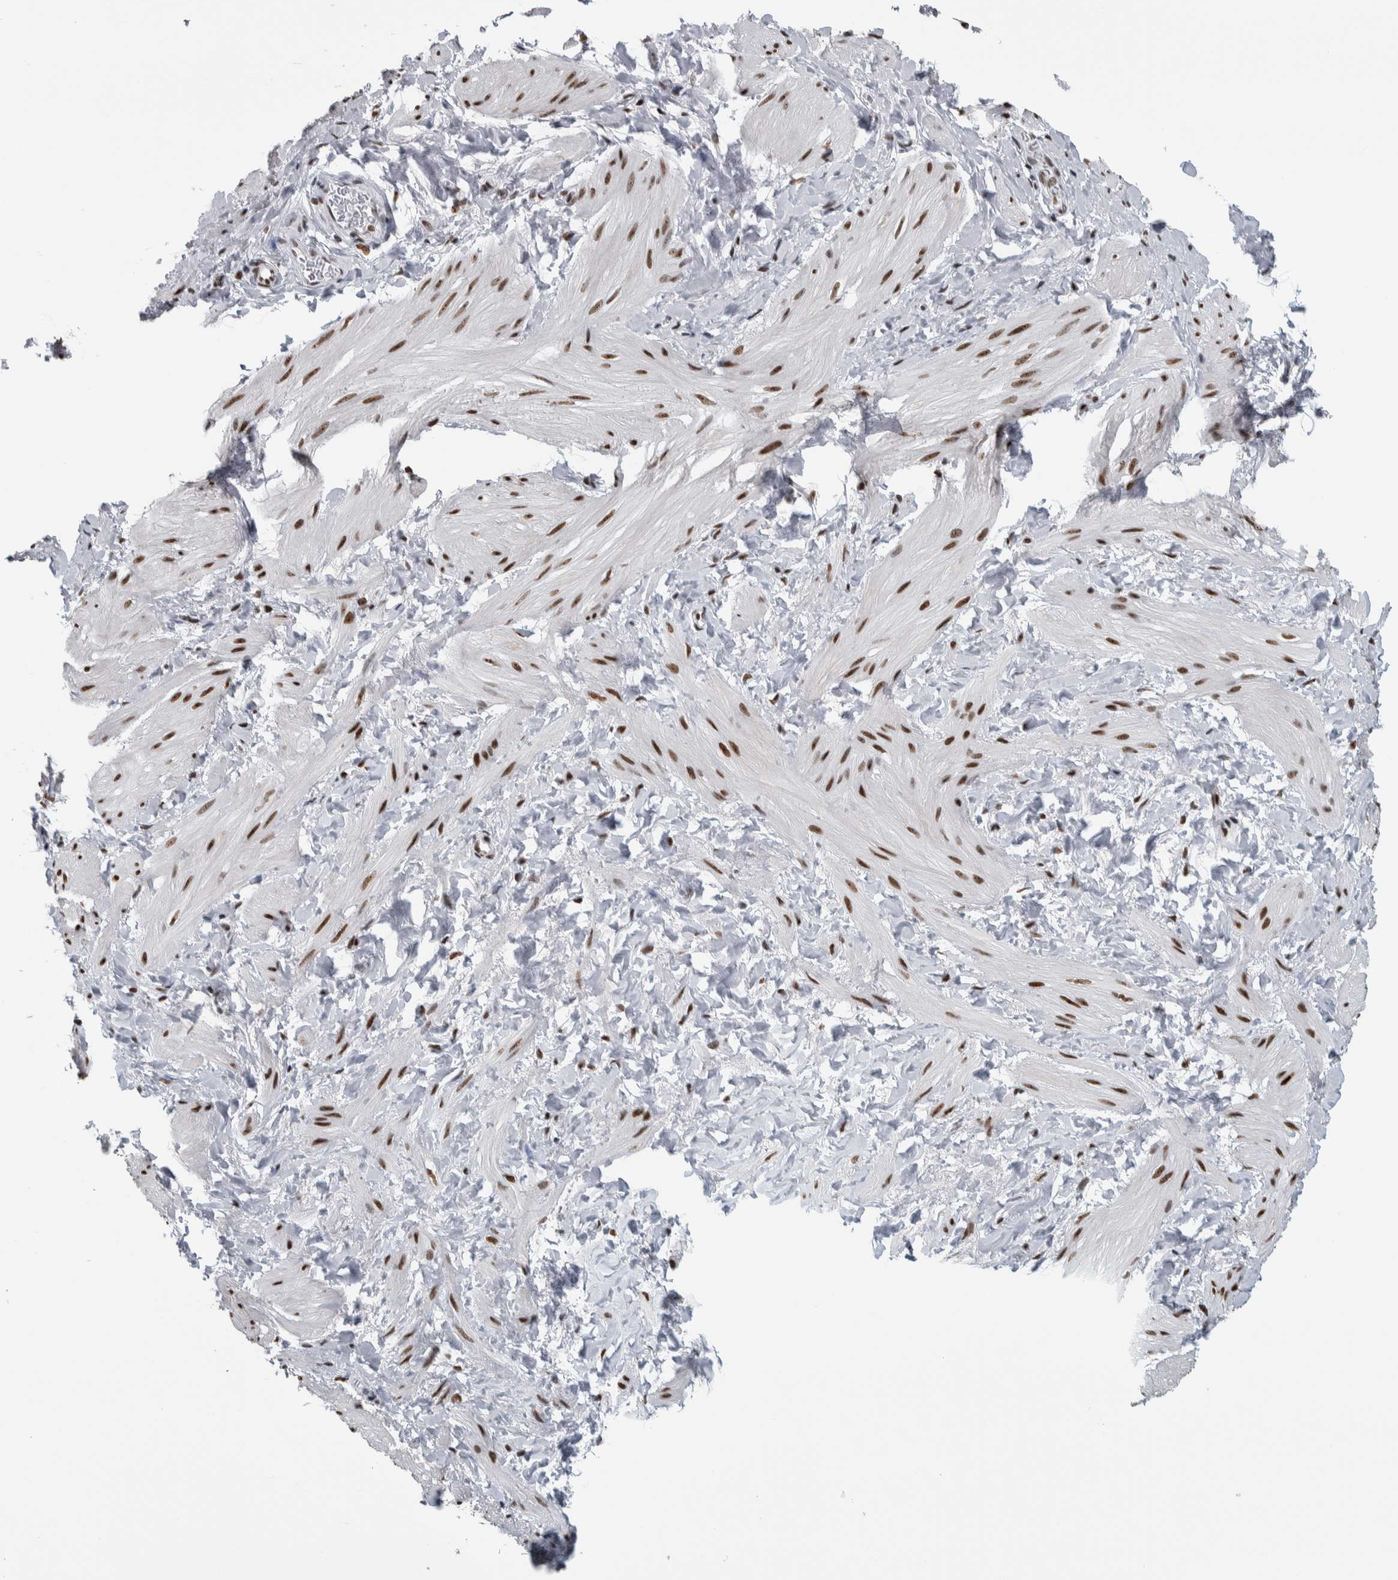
{"staining": {"intensity": "moderate", "quantity": "25%-75%", "location": "nuclear"}, "tissue": "smooth muscle", "cell_type": "Smooth muscle cells", "image_type": "normal", "snomed": [{"axis": "morphology", "description": "Normal tissue, NOS"}, {"axis": "topography", "description": "Smooth muscle"}], "caption": "Smooth muscle cells demonstrate medium levels of moderate nuclear staining in approximately 25%-75% of cells in normal human smooth muscle. The protein is stained brown, and the nuclei are stained in blue (DAB IHC with brightfield microscopy, high magnification).", "gene": "TOP2B", "patient": {"sex": "male", "age": 16}}